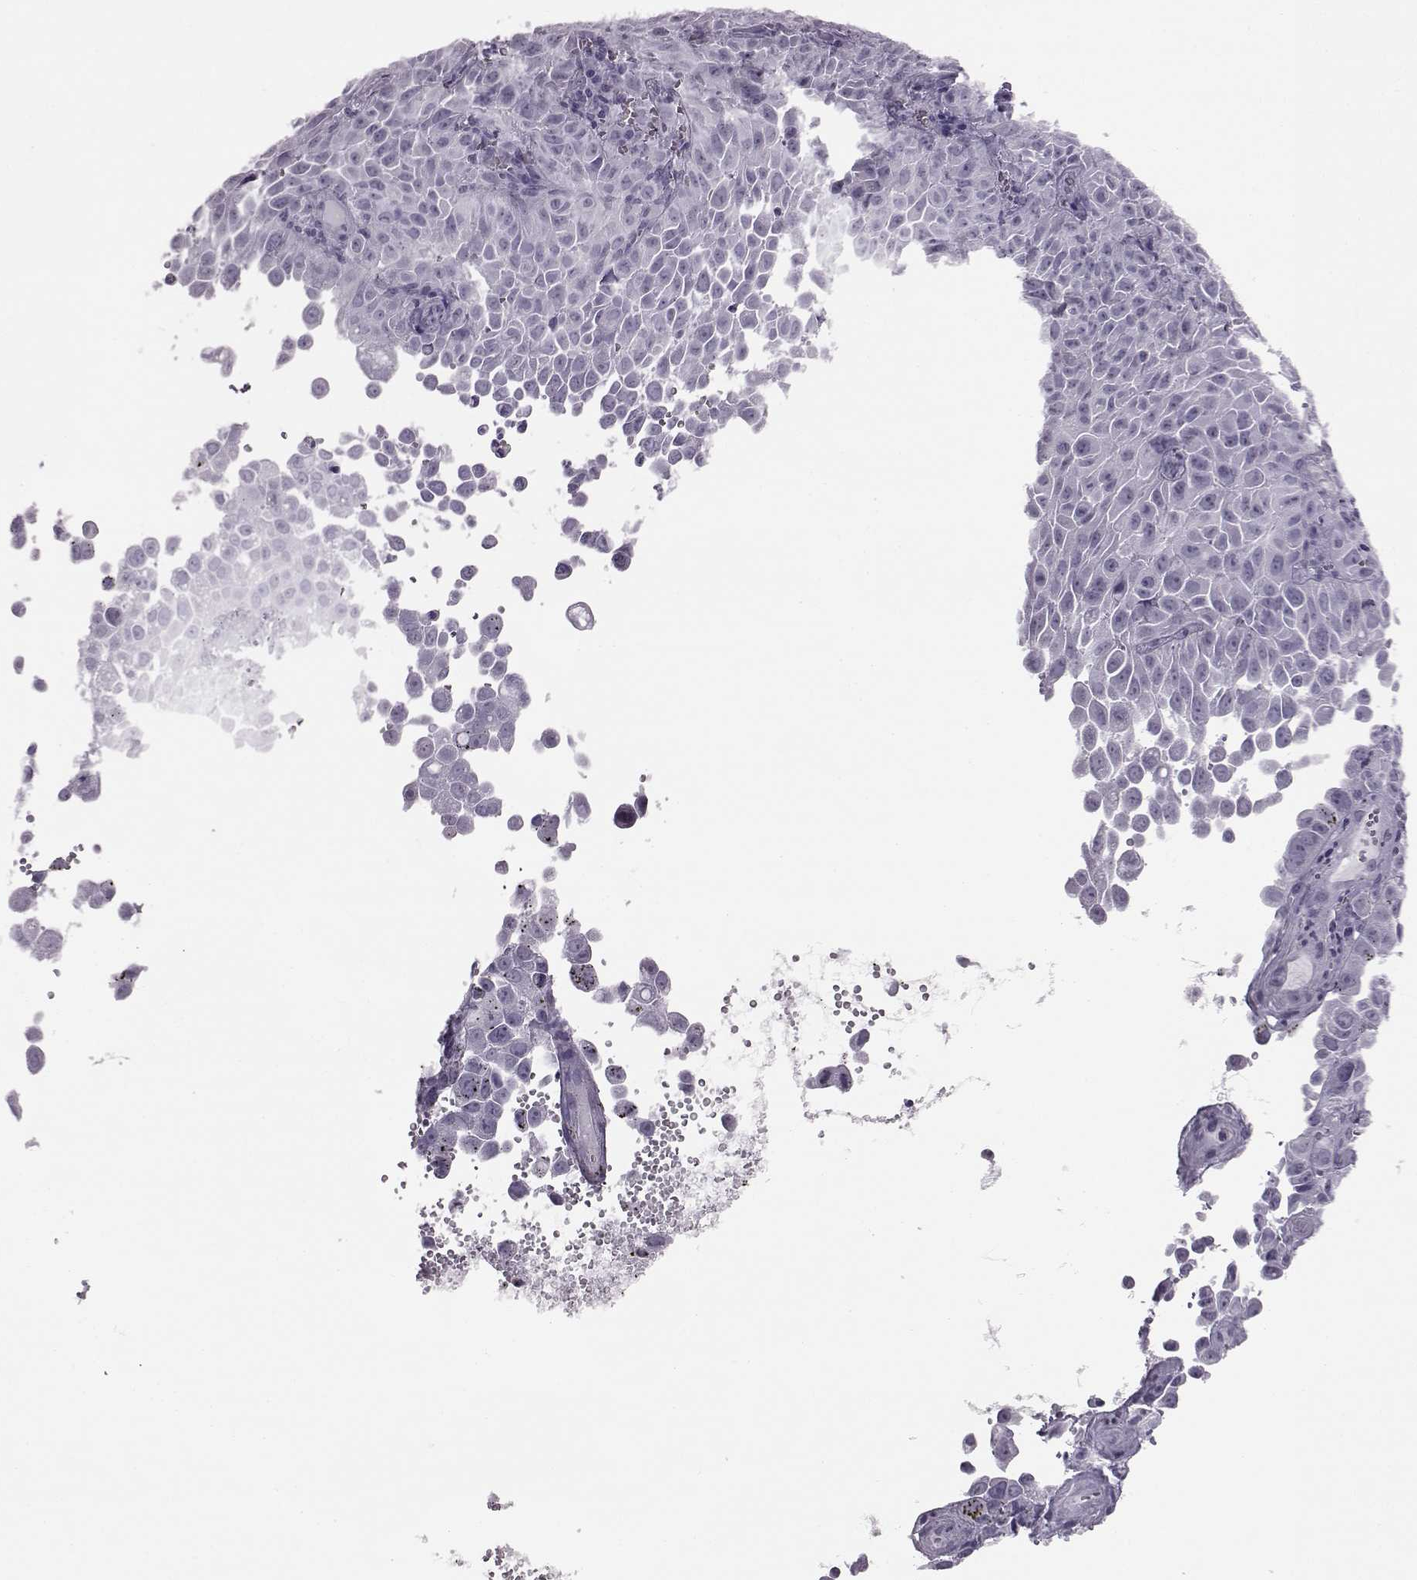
{"staining": {"intensity": "negative", "quantity": "none", "location": "none"}, "tissue": "cervical cancer", "cell_type": "Tumor cells", "image_type": "cancer", "snomed": [{"axis": "morphology", "description": "Squamous cell carcinoma, NOS"}, {"axis": "topography", "description": "Cervix"}], "caption": "The photomicrograph reveals no significant positivity in tumor cells of squamous cell carcinoma (cervical).", "gene": "ADGRG2", "patient": {"sex": "female", "age": 55}}